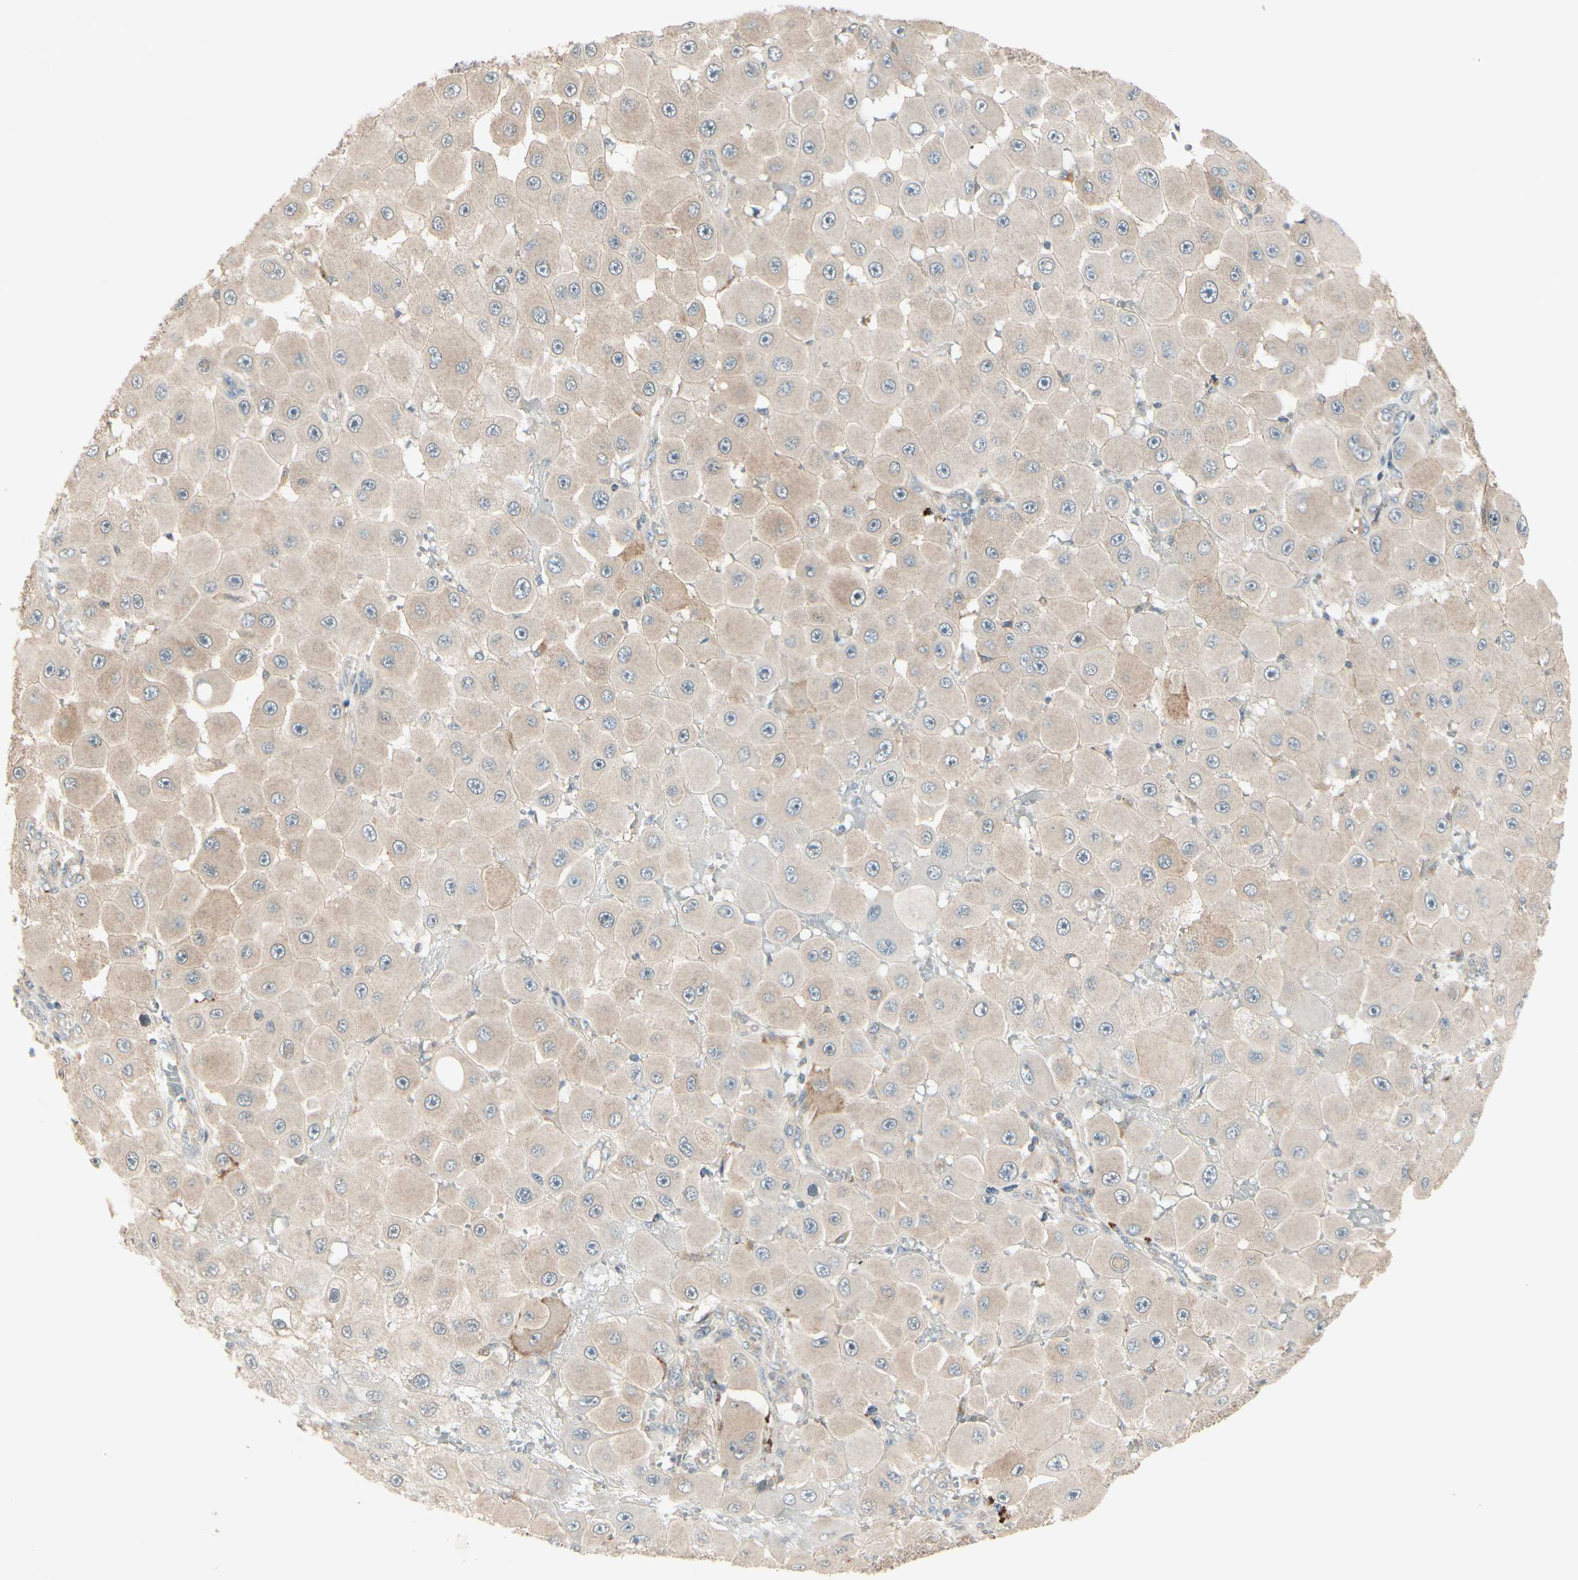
{"staining": {"intensity": "weak", "quantity": "<25%", "location": "cytoplasmic/membranous"}, "tissue": "melanoma", "cell_type": "Tumor cells", "image_type": "cancer", "snomed": [{"axis": "morphology", "description": "Malignant melanoma, NOS"}, {"axis": "topography", "description": "Skin"}], "caption": "Image shows no significant protein staining in tumor cells of melanoma.", "gene": "FHDC1", "patient": {"sex": "female", "age": 81}}